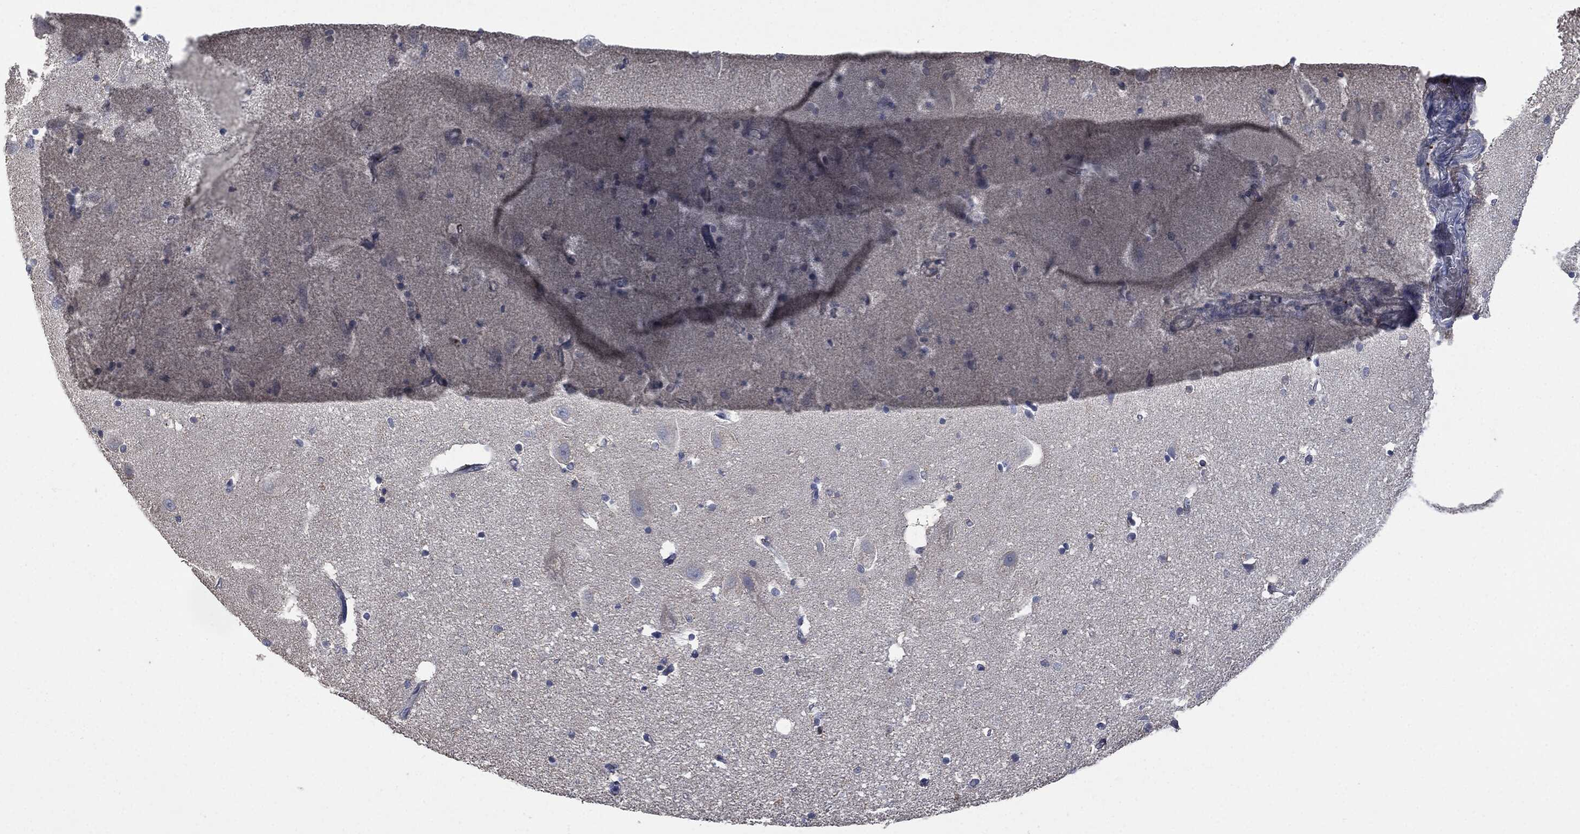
{"staining": {"intensity": "negative", "quantity": "none", "location": "none"}, "tissue": "hippocampus", "cell_type": "Glial cells", "image_type": "normal", "snomed": [{"axis": "morphology", "description": "Normal tissue, NOS"}, {"axis": "topography", "description": "Lateral ventricle wall"}, {"axis": "topography", "description": "Hippocampus"}], "caption": "Immunohistochemistry image of benign hippocampus: human hippocampus stained with DAB demonstrates no significant protein expression in glial cells. The staining is performed using DAB brown chromogen with nuclei counter-stained in using hematoxylin.", "gene": "CD33", "patient": {"sex": "female", "age": 63}}